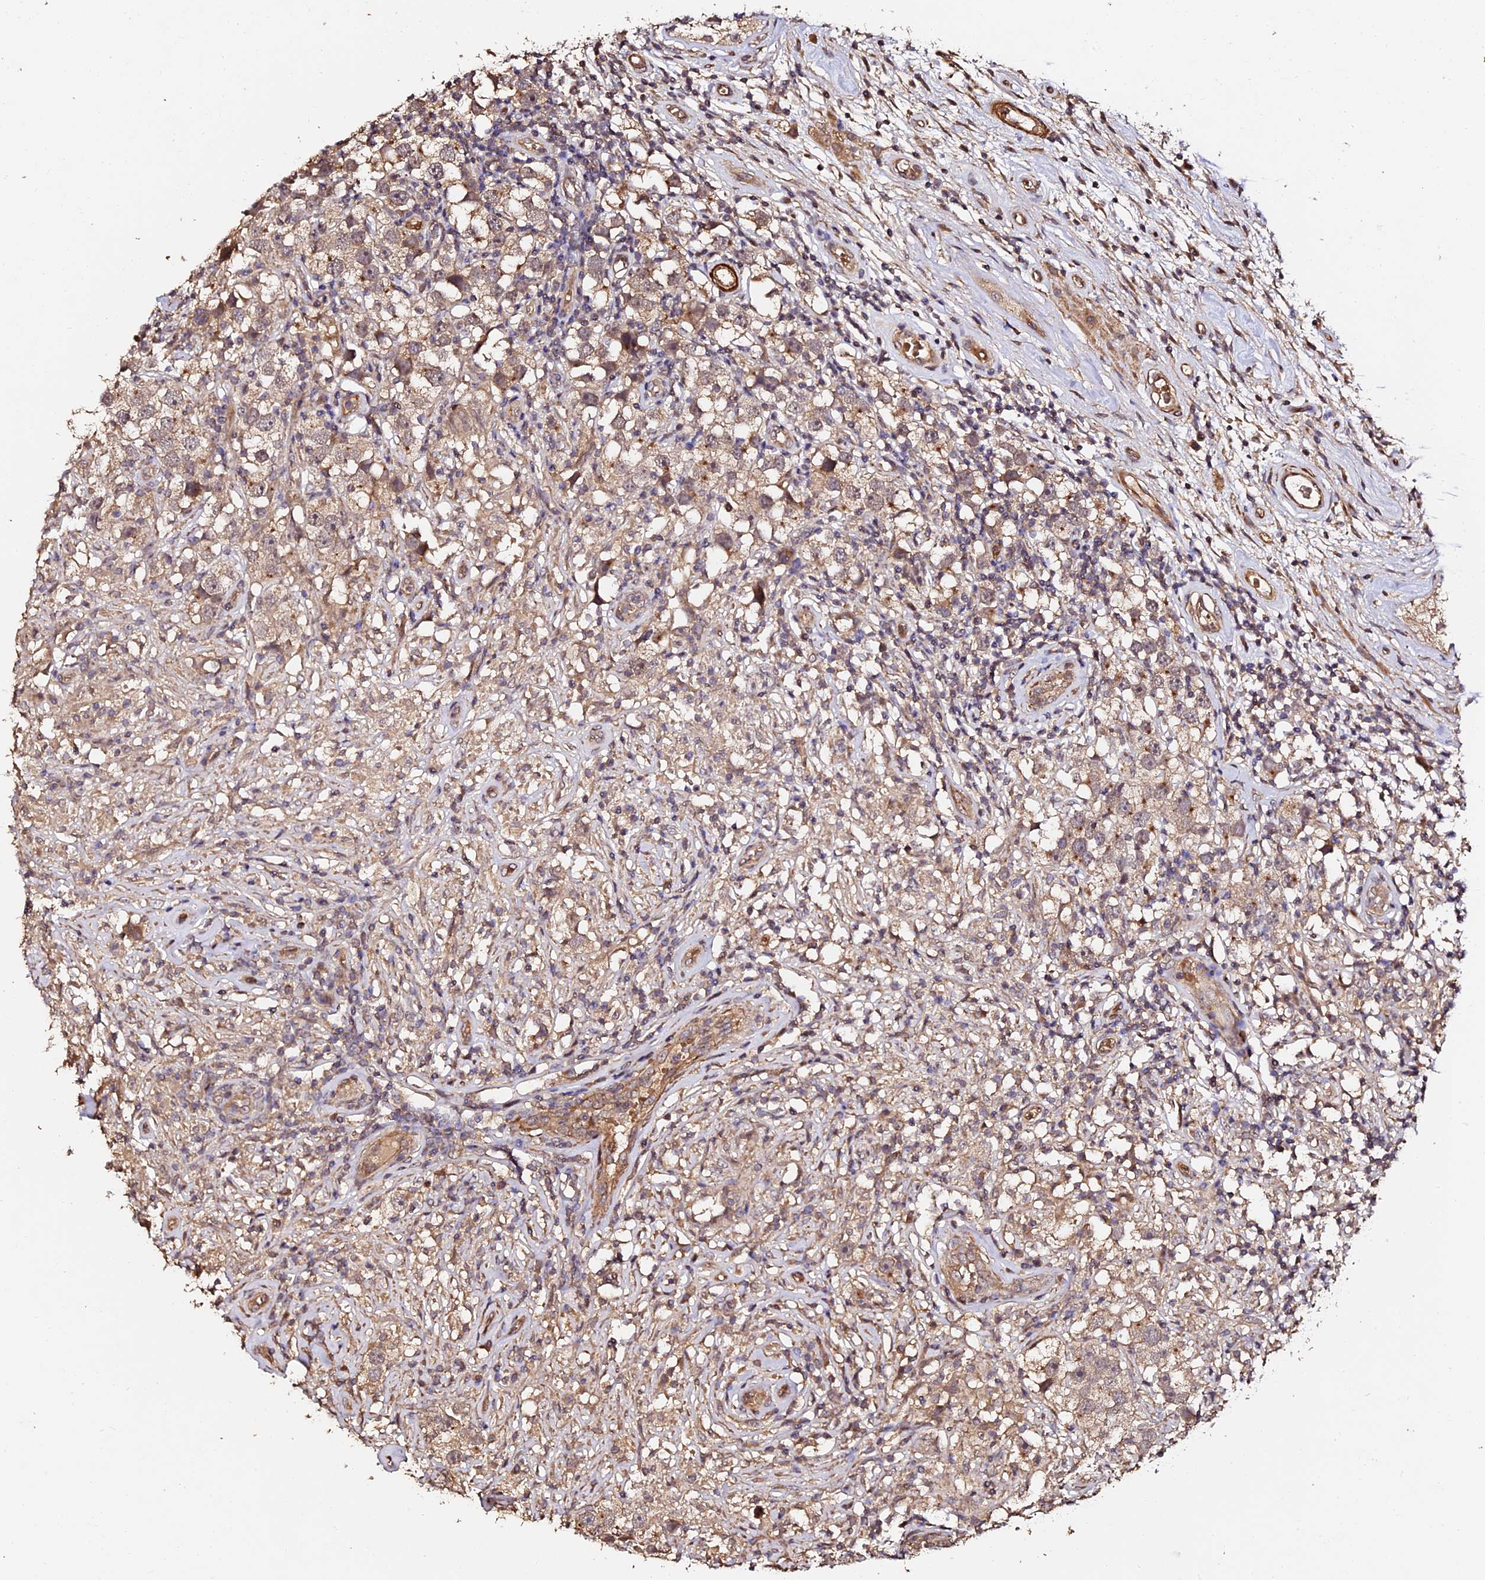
{"staining": {"intensity": "weak", "quantity": "25%-75%", "location": "cytoplasmic/membranous"}, "tissue": "testis cancer", "cell_type": "Tumor cells", "image_type": "cancer", "snomed": [{"axis": "morphology", "description": "Seminoma, NOS"}, {"axis": "topography", "description": "Testis"}], "caption": "The micrograph demonstrates staining of testis seminoma, revealing weak cytoplasmic/membranous protein positivity (brown color) within tumor cells.", "gene": "TDO2", "patient": {"sex": "male", "age": 49}}